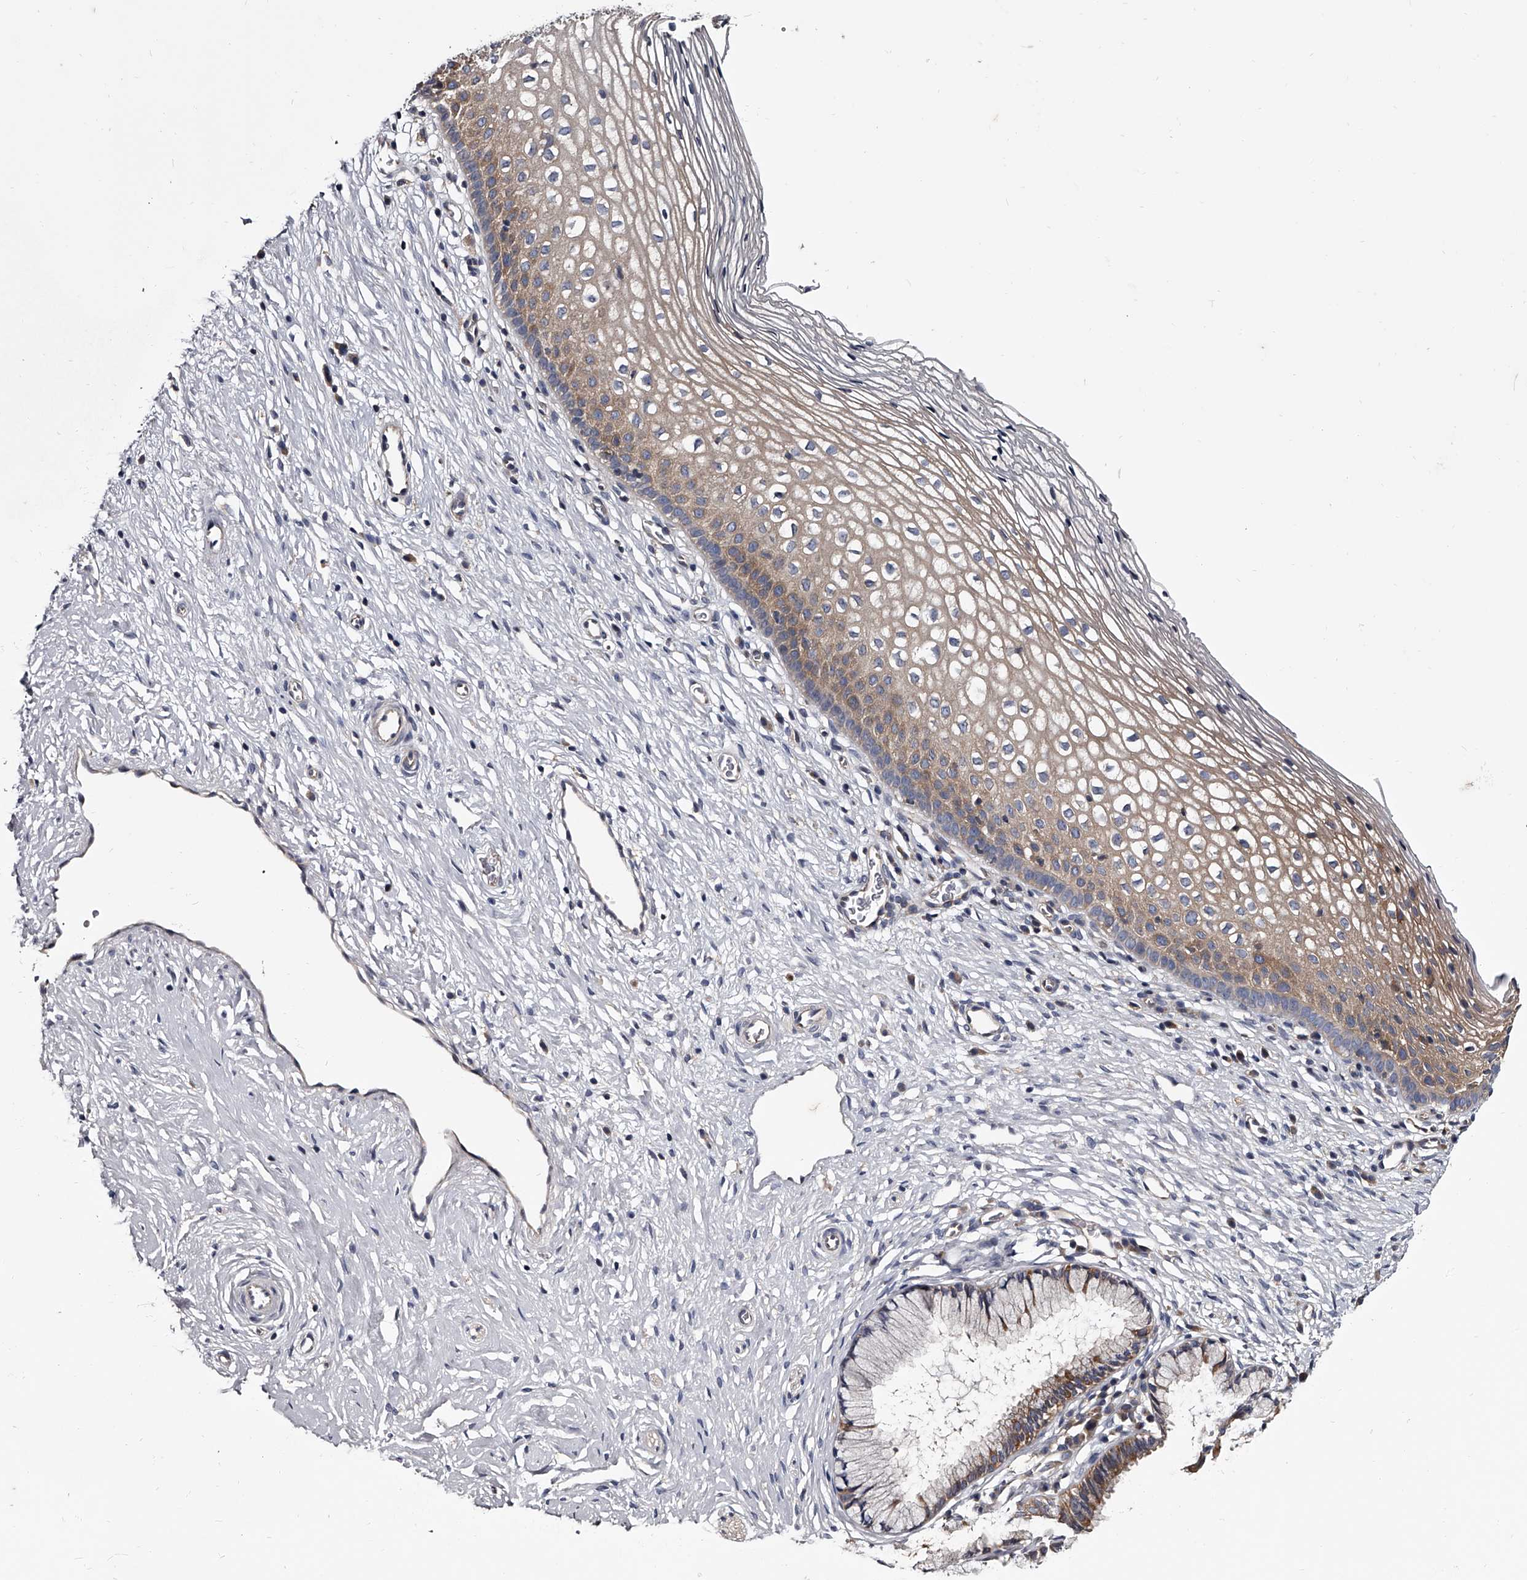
{"staining": {"intensity": "negative", "quantity": "none", "location": "none"}, "tissue": "cervix", "cell_type": "Glandular cells", "image_type": "normal", "snomed": [{"axis": "morphology", "description": "Normal tissue, NOS"}, {"axis": "topography", "description": "Cervix"}], "caption": "Glandular cells show no significant protein expression in normal cervix. (Brightfield microscopy of DAB immunohistochemistry (IHC) at high magnification).", "gene": "GAPVD1", "patient": {"sex": "female", "age": 27}}